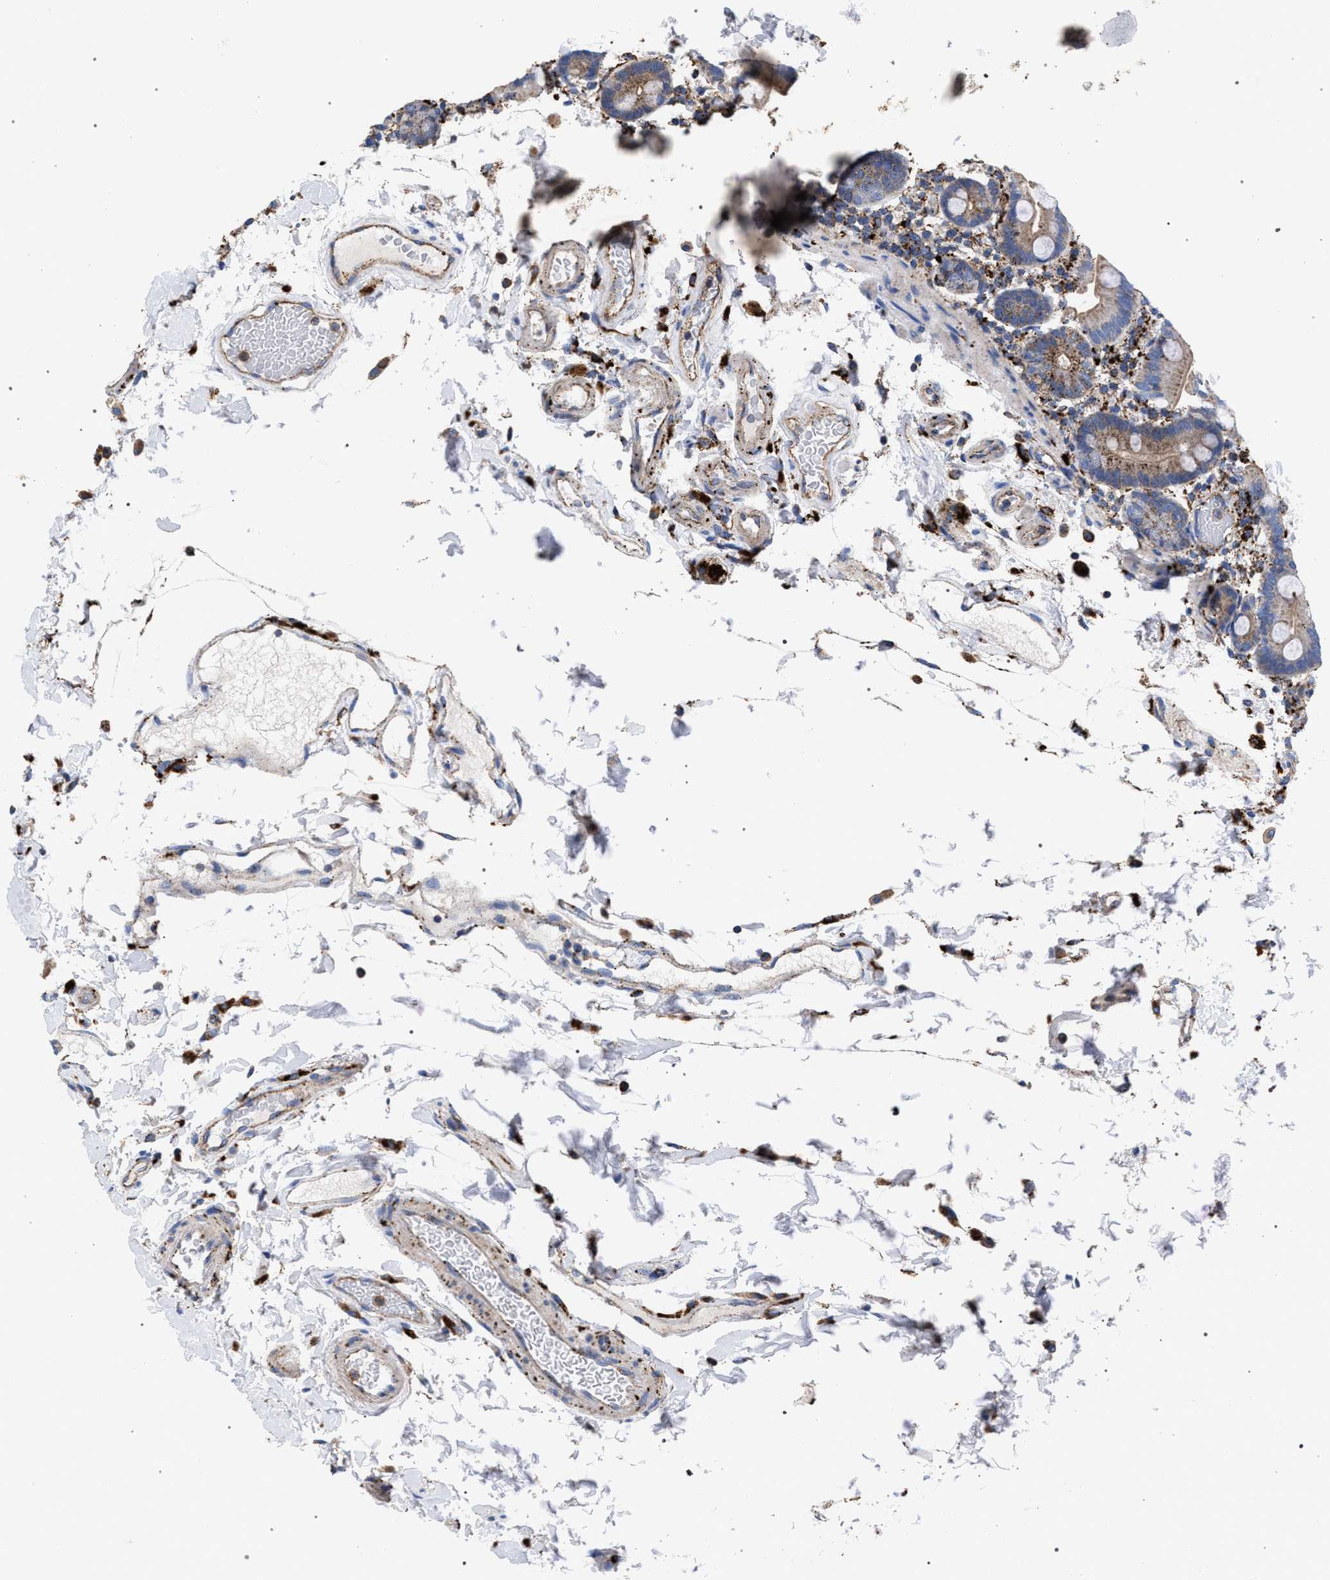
{"staining": {"intensity": "weak", "quantity": ">75%", "location": "cytoplasmic/membranous"}, "tissue": "duodenum", "cell_type": "Glandular cells", "image_type": "normal", "snomed": [{"axis": "morphology", "description": "Normal tissue, NOS"}, {"axis": "topography", "description": "Small intestine, NOS"}], "caption": "About >75% of glandular cells in normal human duodenum exhibit weak cytoplasmic/membranous protein expression as visualized by brown immunohistochemical staining.", "gene": "PPT1", "patient": {"sex": "female", "age": 71}}